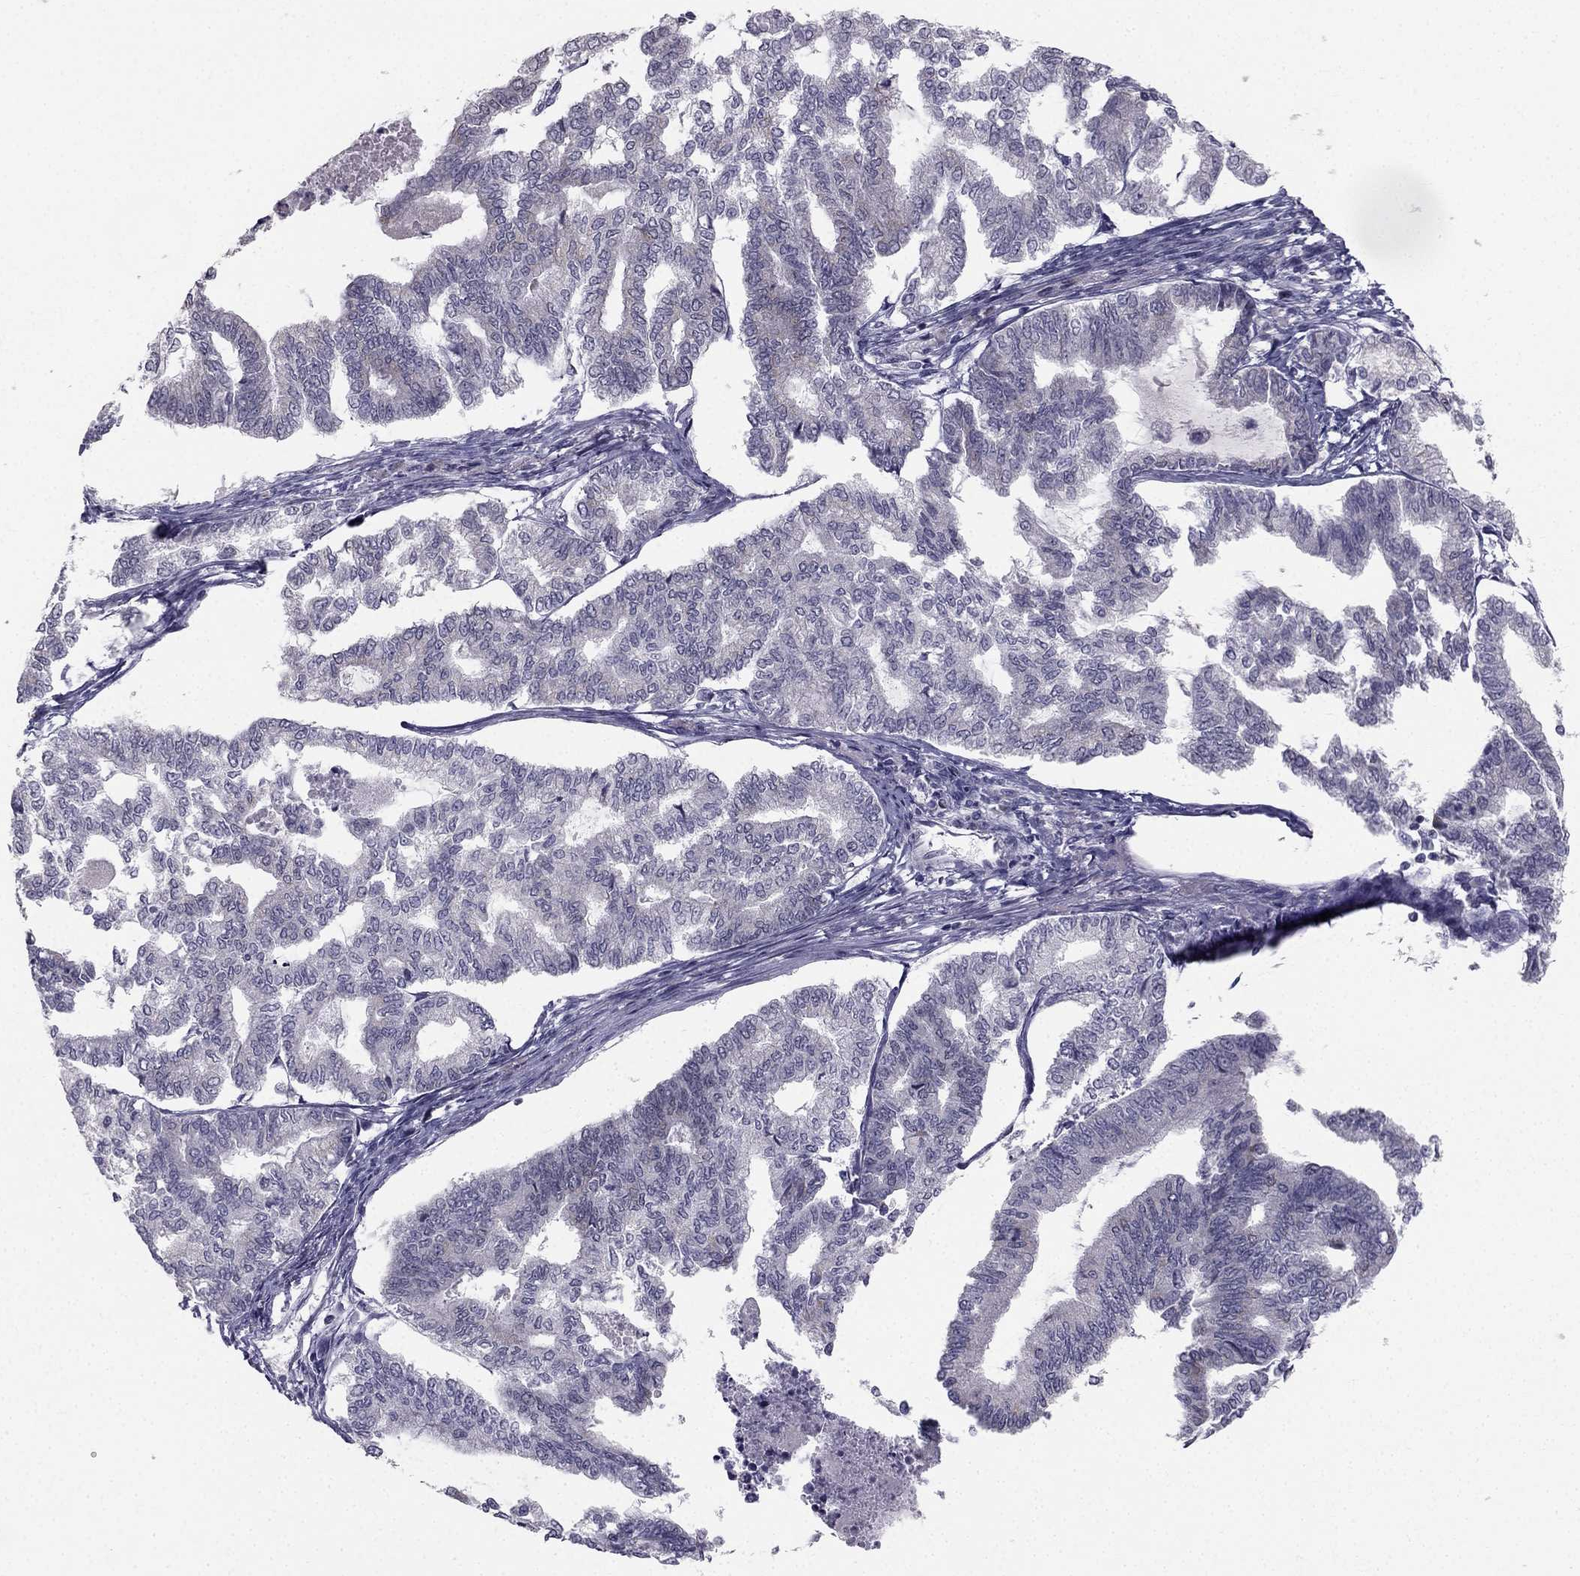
{"staining": {"intensity": "weak", "quantity": "<25%", "location": "cytoplasmic/membranous"}, "tissue": "endometrial cancer", "cell_type": "Tumor cells", "image_type": "cancer", "snomed": [{"axis": "morphology", "description": "Adenocarcinoma, NOS"}, {"axis": "topography", "description": "Endometrium"}], "caption": "Immunohistochemistry photomicrograph of endometrial cancer (adenocarcinoma) stained for a protein (brown), which demonstrates no expression in tumor cells. (DAB immunohistochemistry with hematoxylin counter stain).", "gene": "TRPS1", "patient": {"sex": "female", "age": 79}}